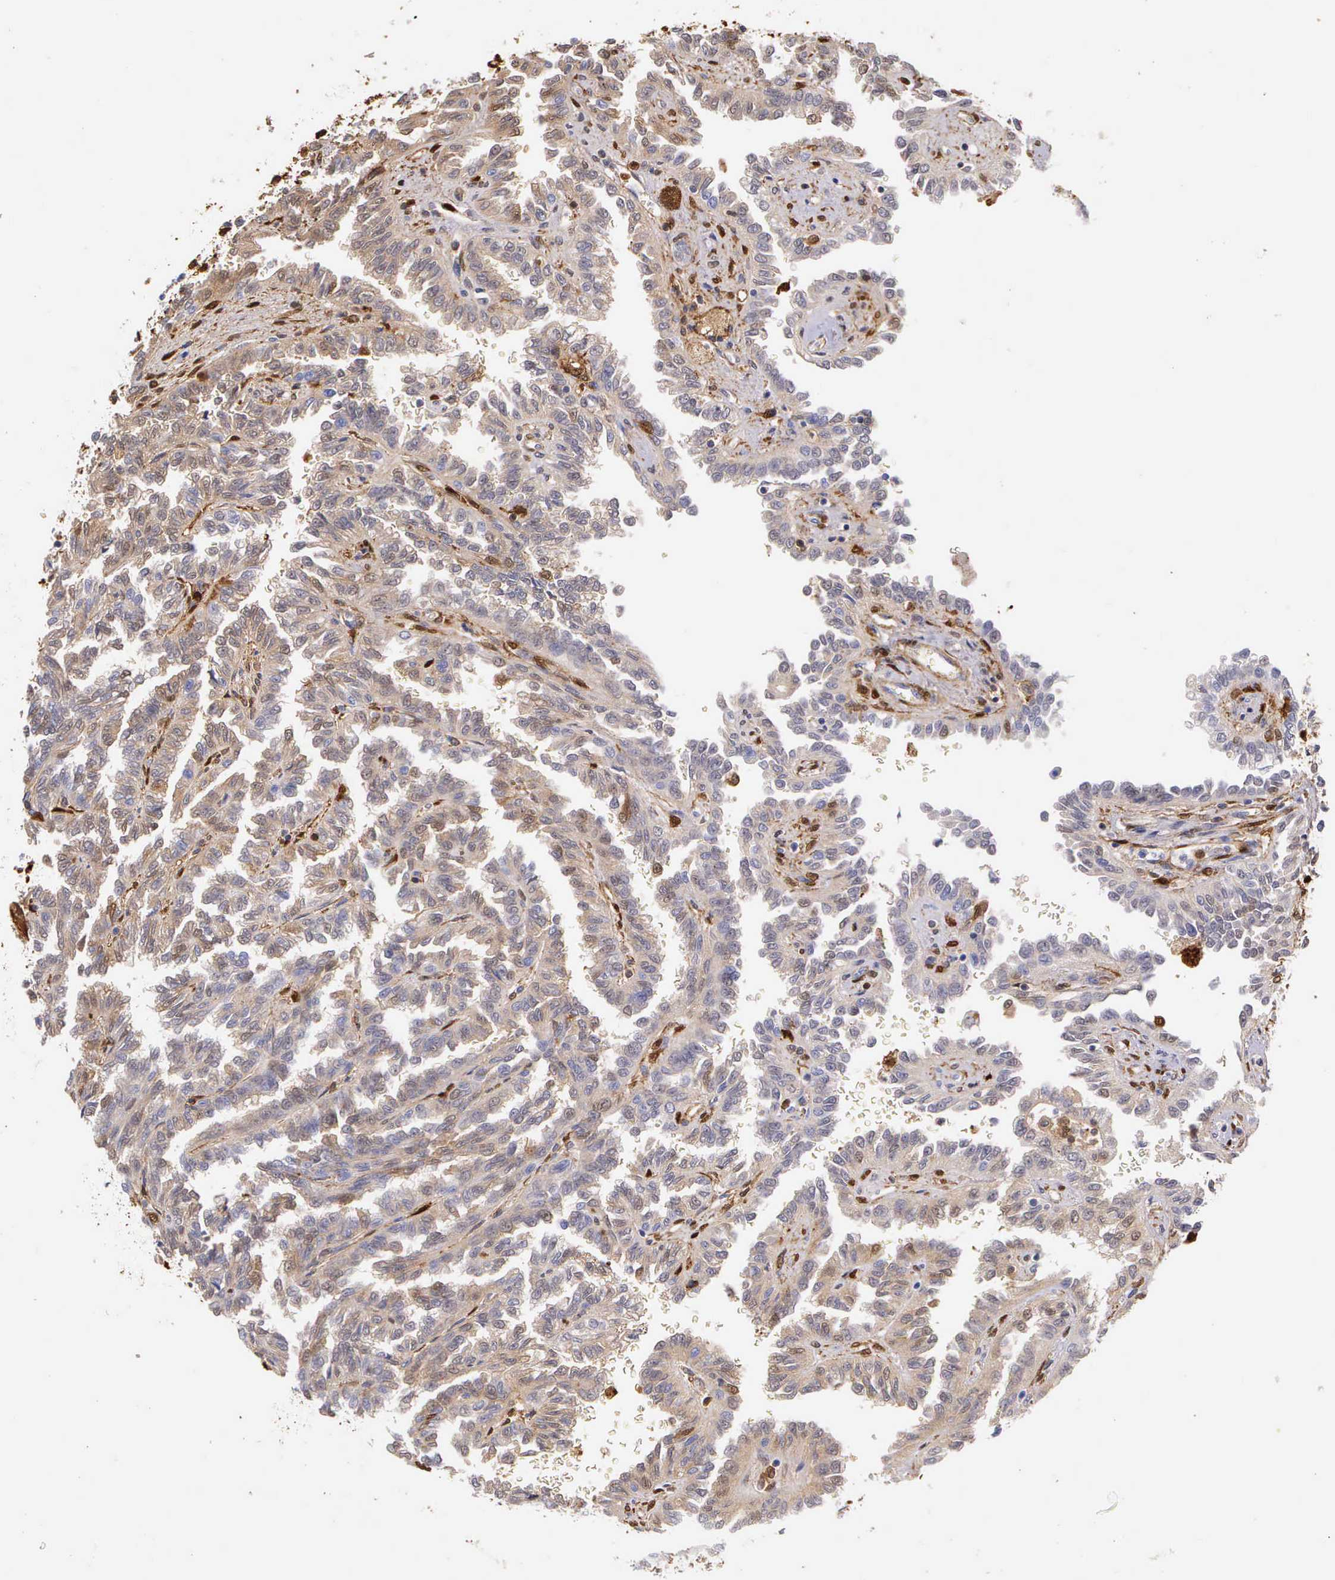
{"staining": {"intensity": "weak", "quantity": "<25%", "location": "nuclear"}, "tissue": "renal cancer", "cell_type": "Tumor cells", "image_type": "cancer", "snomed": [{"axis": "morphology", "description": "Inflammation, NOS"}, {"axis": "morphology", "description": "Adenocarcinoma, NOS"}, {"axis": "topography", "description": "Kidney"}], "caption": "The photomicrograph reveals no significant expression in tumor cells of renal cancer (adenocarcinoma).", "gene": "LGALS1", "patient": {"sex": "male", "age": 68}}